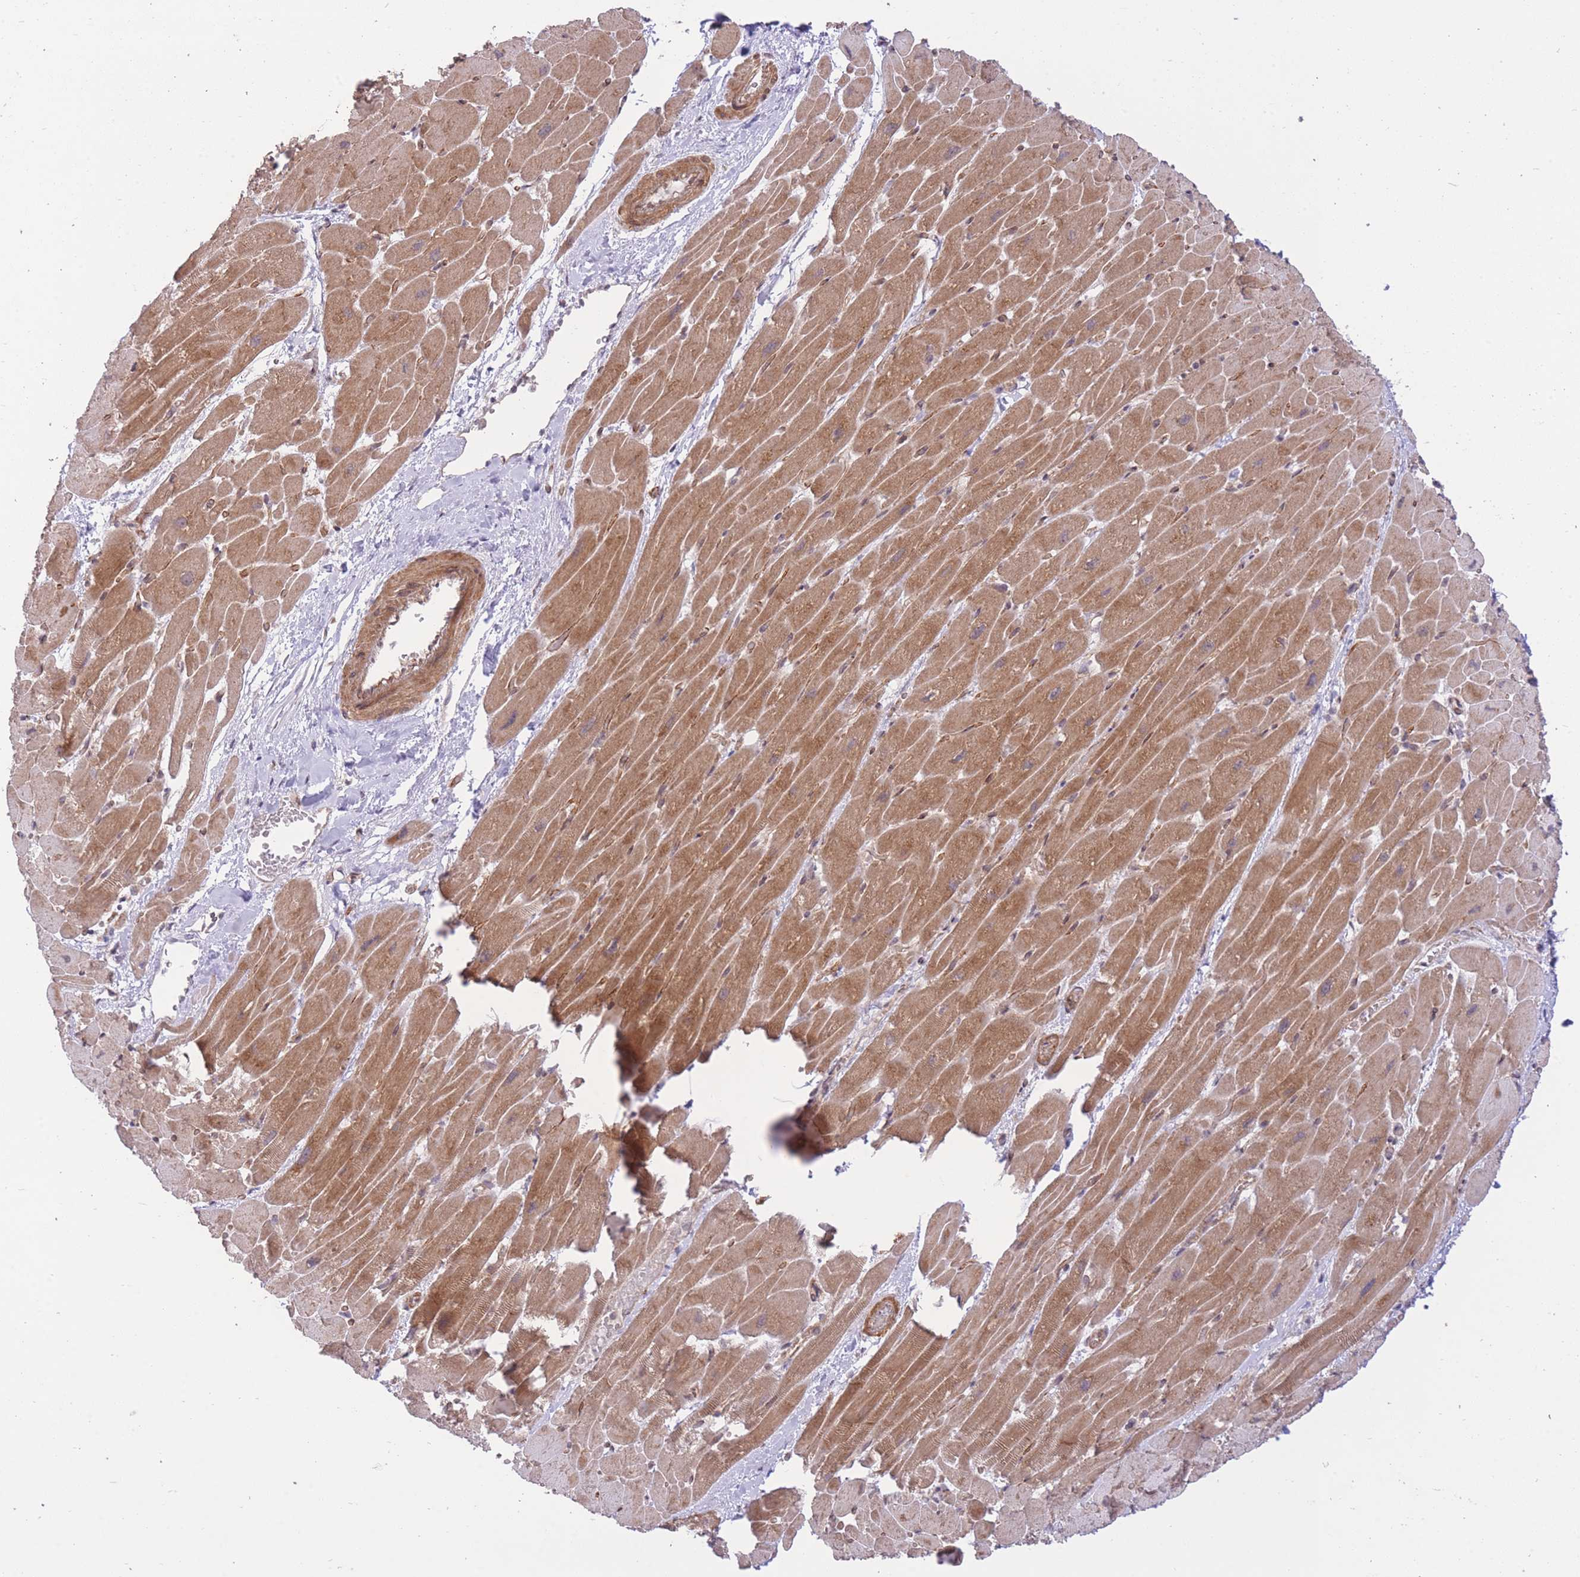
{"staining": {"intensity": "moderate", "quantity": ">75%", "location": "cytoplasmic/membranous"}, "tissue": "heart muscle", "cell_type": "Cardiomyocytes", "image_type": "normal", "snomed": [{"axis": "morphology", "description": "Normal tissue, NOS"}, {"axis": "topography", "description": "Heart"}], "caption": "This photomicrograph shows normal heart muscle stained with immunohistochemistry (IHC) to label a protein in brown. The cytoplasmic/membranous of cardiomyocytes show moderate positivity for the protein. Nuclei are counter-stained blue.", "gene": "ELOA2", "patient": {"sex": "male", "age": 37}}